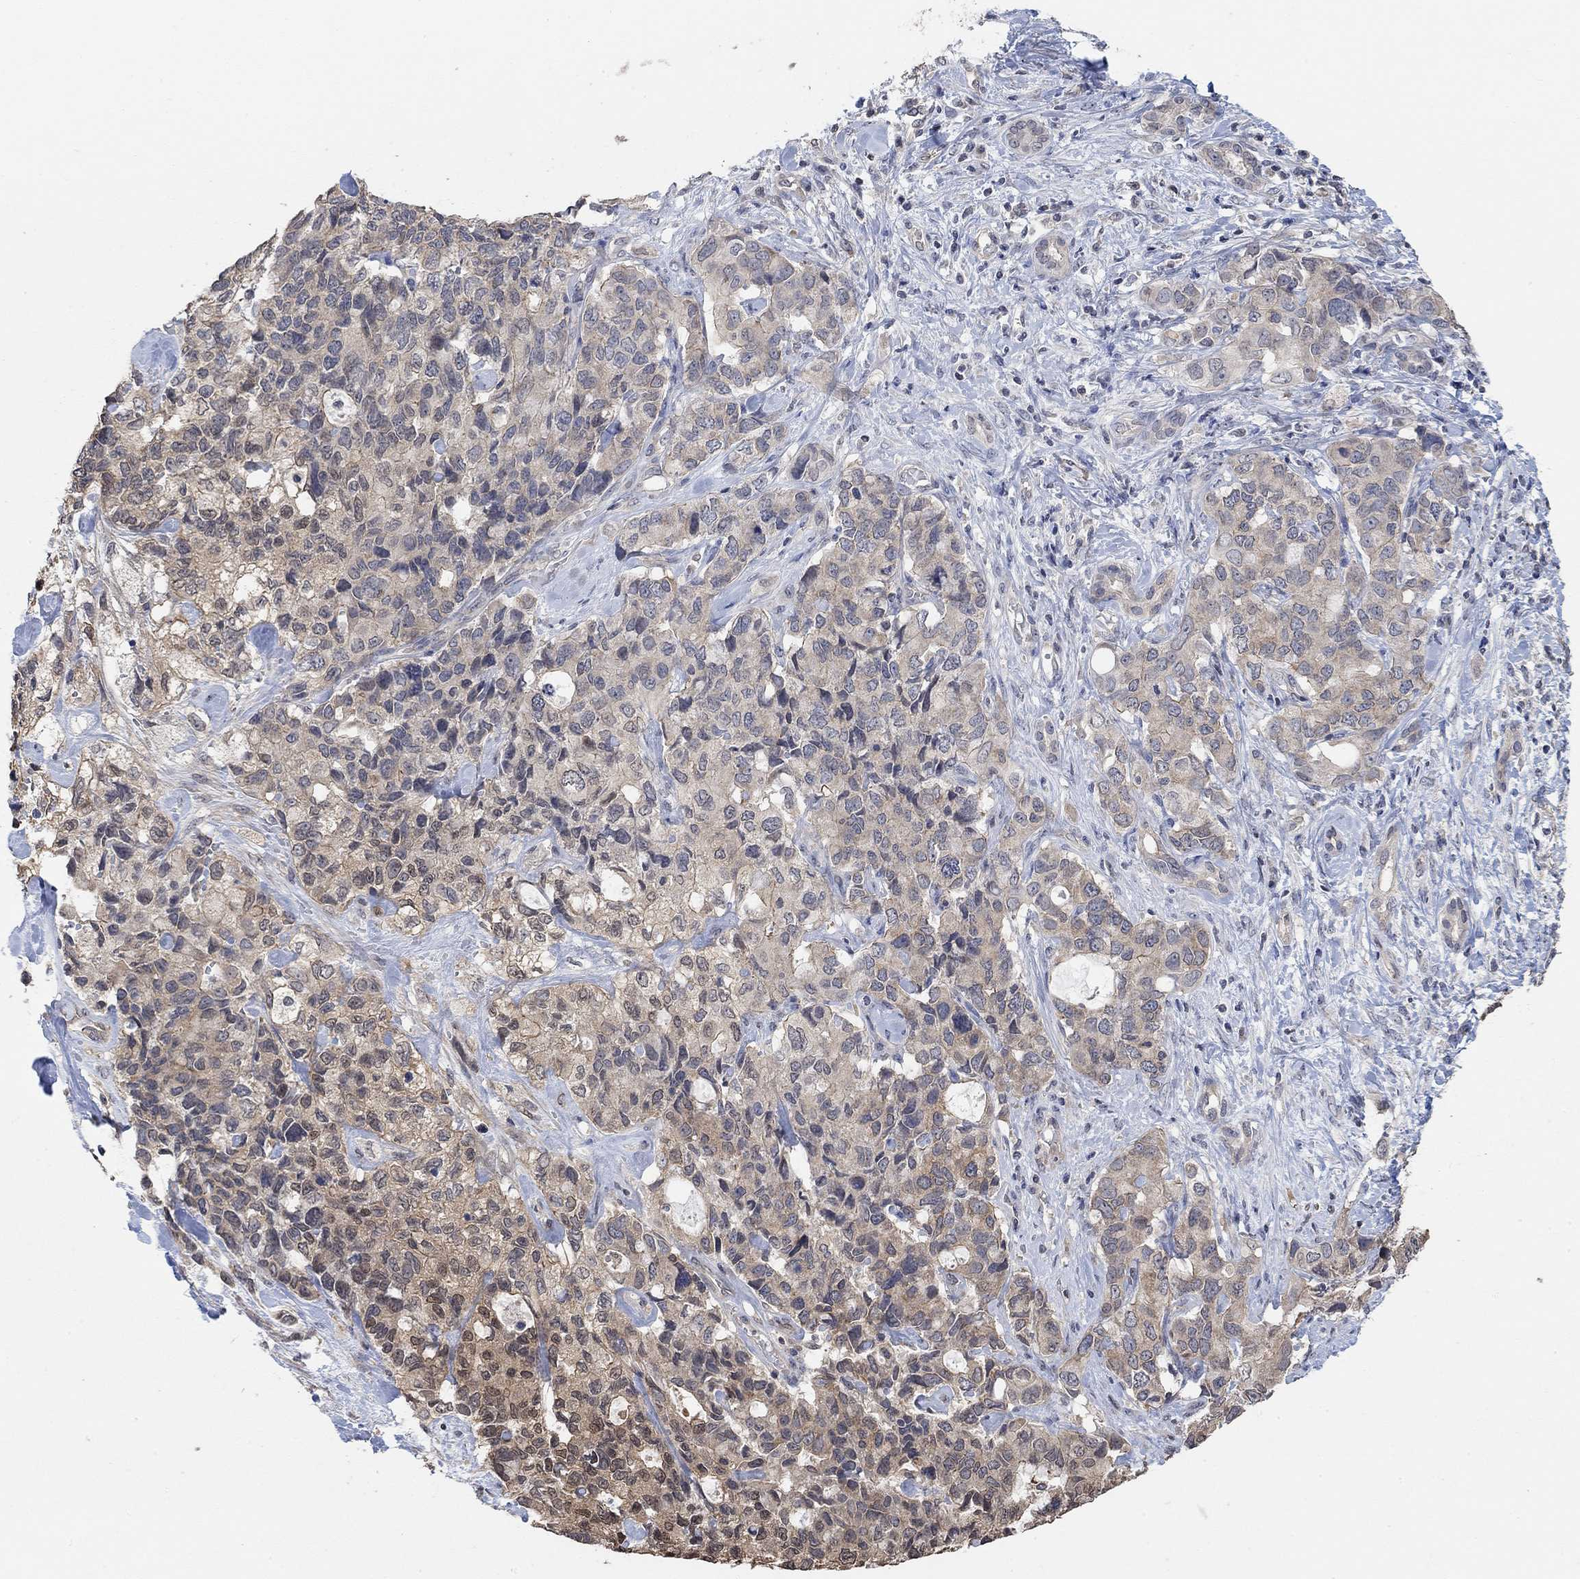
{"staining": {"intensity": "moderate", "quantity": "<25%", "location": "cytoplasmic/membranous"}, "tissue": "pancreatic cancer", "cell_type": "Tumor cells", "image_type": "cancer", "snomed": [{"axis": "morphology", "description": "Adenocarcinoma, NOS"}, {"axis": "topography", "description": "Pancreas"}], "caption": "Immunohistochemistry (IHC) staining of pancreatic cancer (adenocarcinoma), which demonstrates low levels of moderate cytoplasmic/membranous staining in approximately <25% of tumor cells indicating moderate cytoplasmic/membranous protein positivity. The staining was performed using DAB (brown) for protein detection and nuclei were counterstained in hematoxylin (blue).", "gene": "UNC5B", "patient": {"sex": "female", "age": 56}}